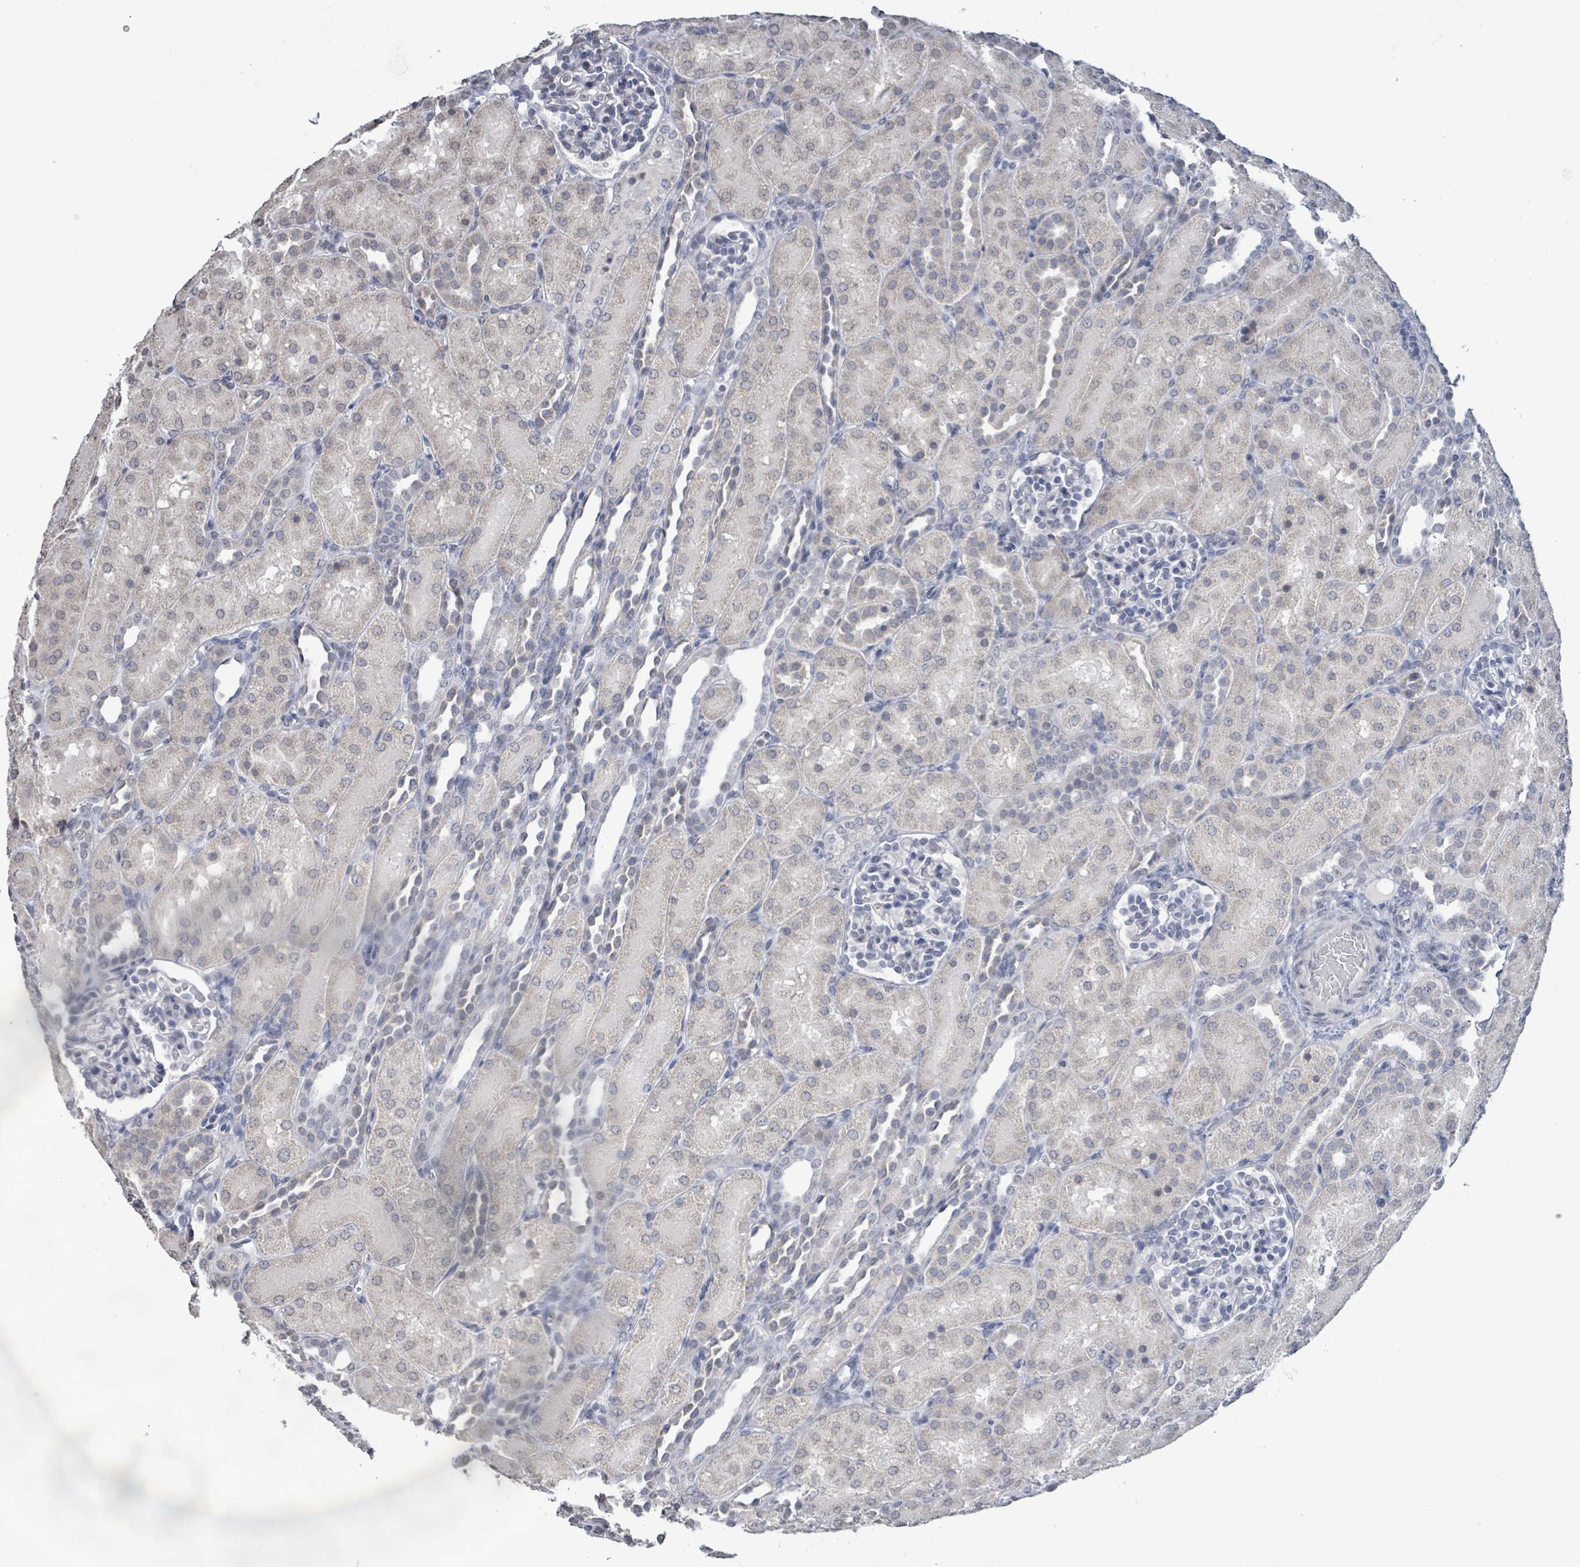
{"staining": {"intensity": "negative", "quantity": "none", "location": "none"}, "tissue": "kidney", "cell_type": "Cells in glomeruli", "image_type": "normal", "snomed": [{"axis": "morphology", "description": "Normal tissue, NOS"}, {"axis": "topography", "description": "Kidney"}], "caption": "The image displays no staining of cells in glomeruli in unremarkable kidney. (DAB IHC with hematoxylin counter stain).", "gene": "CA9", "patient": {"sex": "male", "age": 1}}